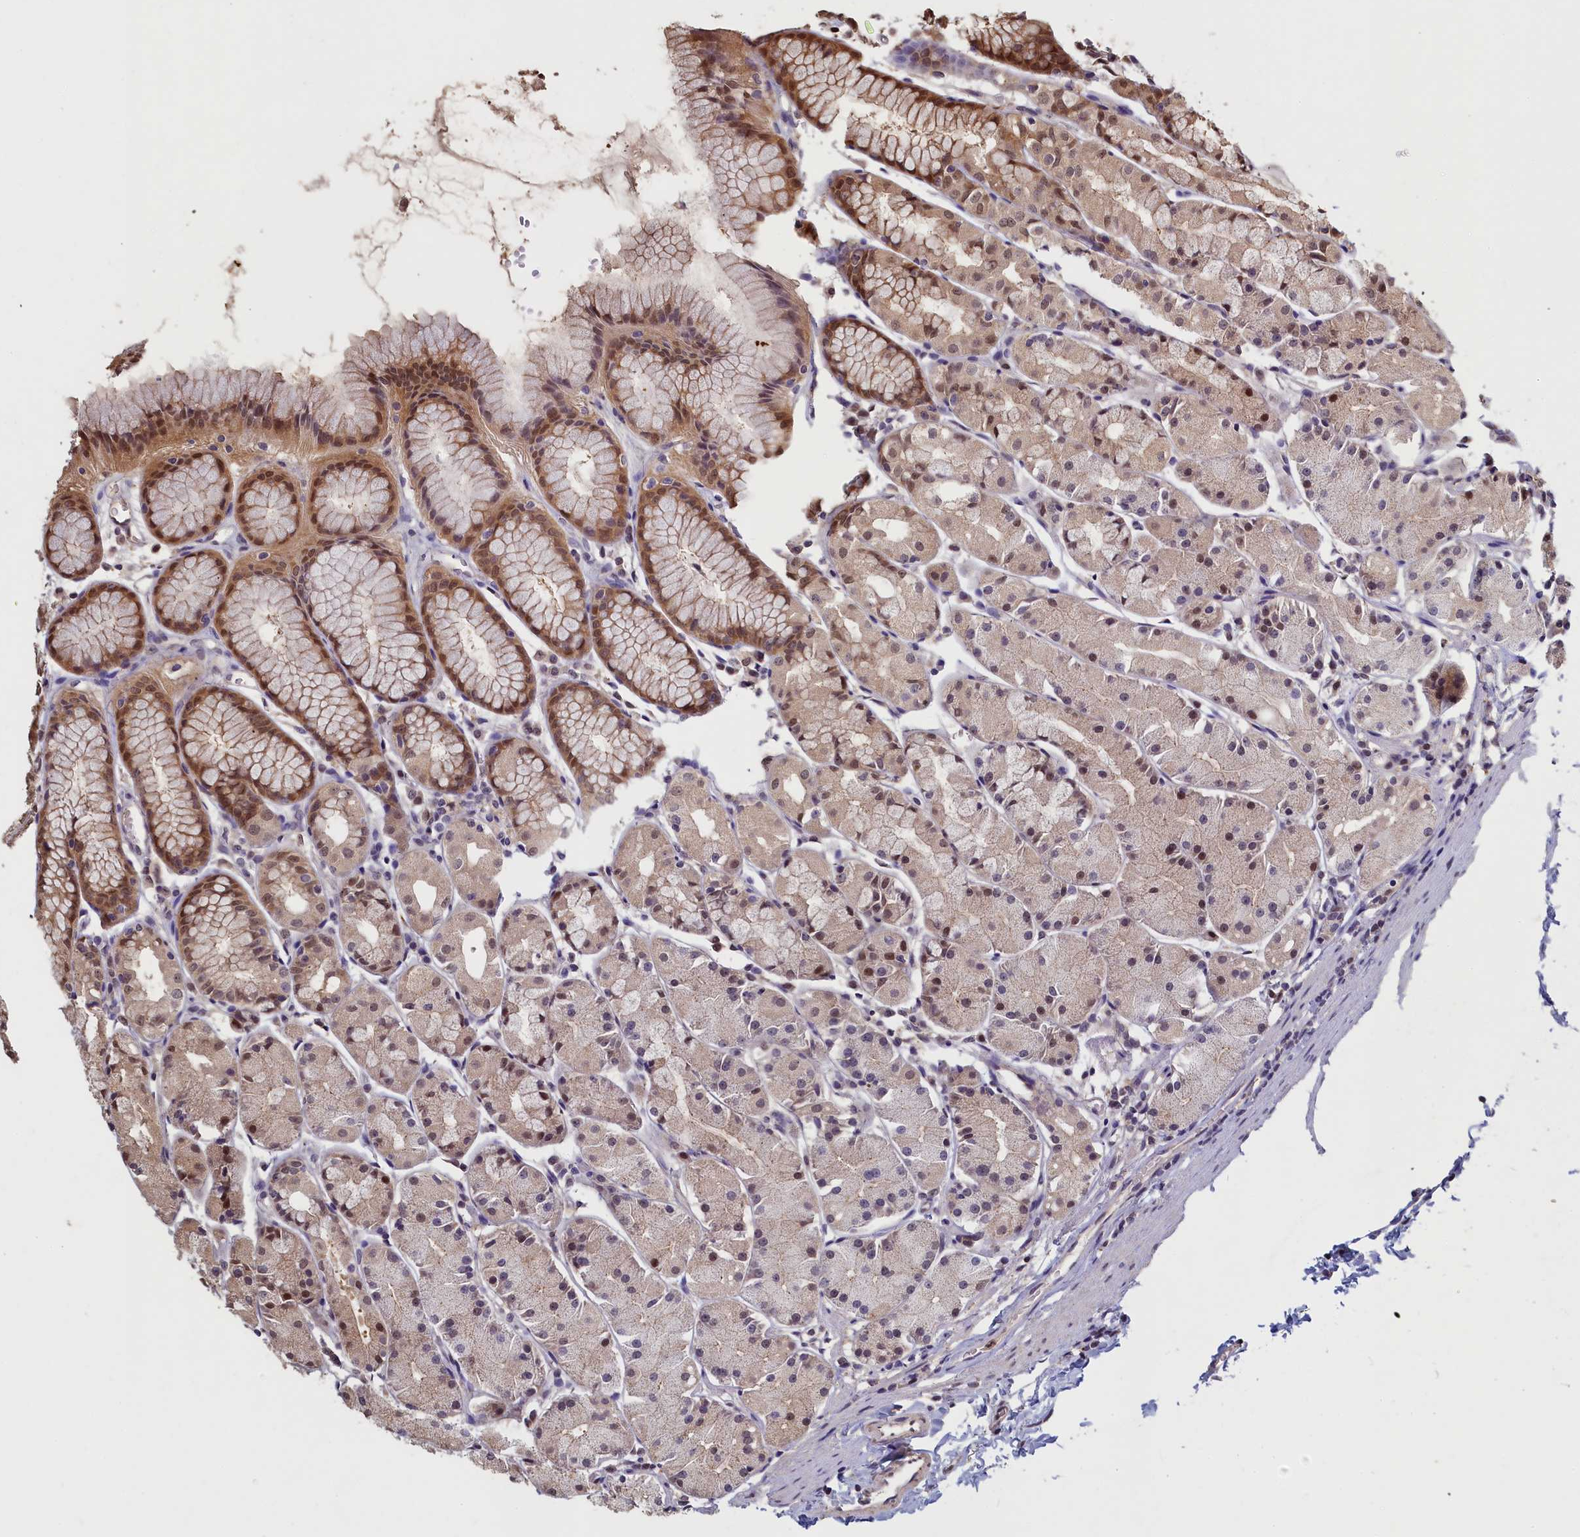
{"staining": {"intensity": "moderate", "quantity": ">75%", "location": "cytoplasmic/membranous,nuclear"}, "tissue": "stomach", "cell_type": "Glandular cells", "image_type": "normal", "snomed": [{"axis": "morphology", "description": "Normal tissue, NOS"}, {"axis": "topography", "description": "Stomach, upper"}], "caption": "DAB immunohistochemical staining of normal stomach displays moderate cytoplasmic/membranous,nuclear protein positivity in about >75% of glandular cells.", "gene": "UCHL3", "patient": {"sex": "male", "age": 47}}